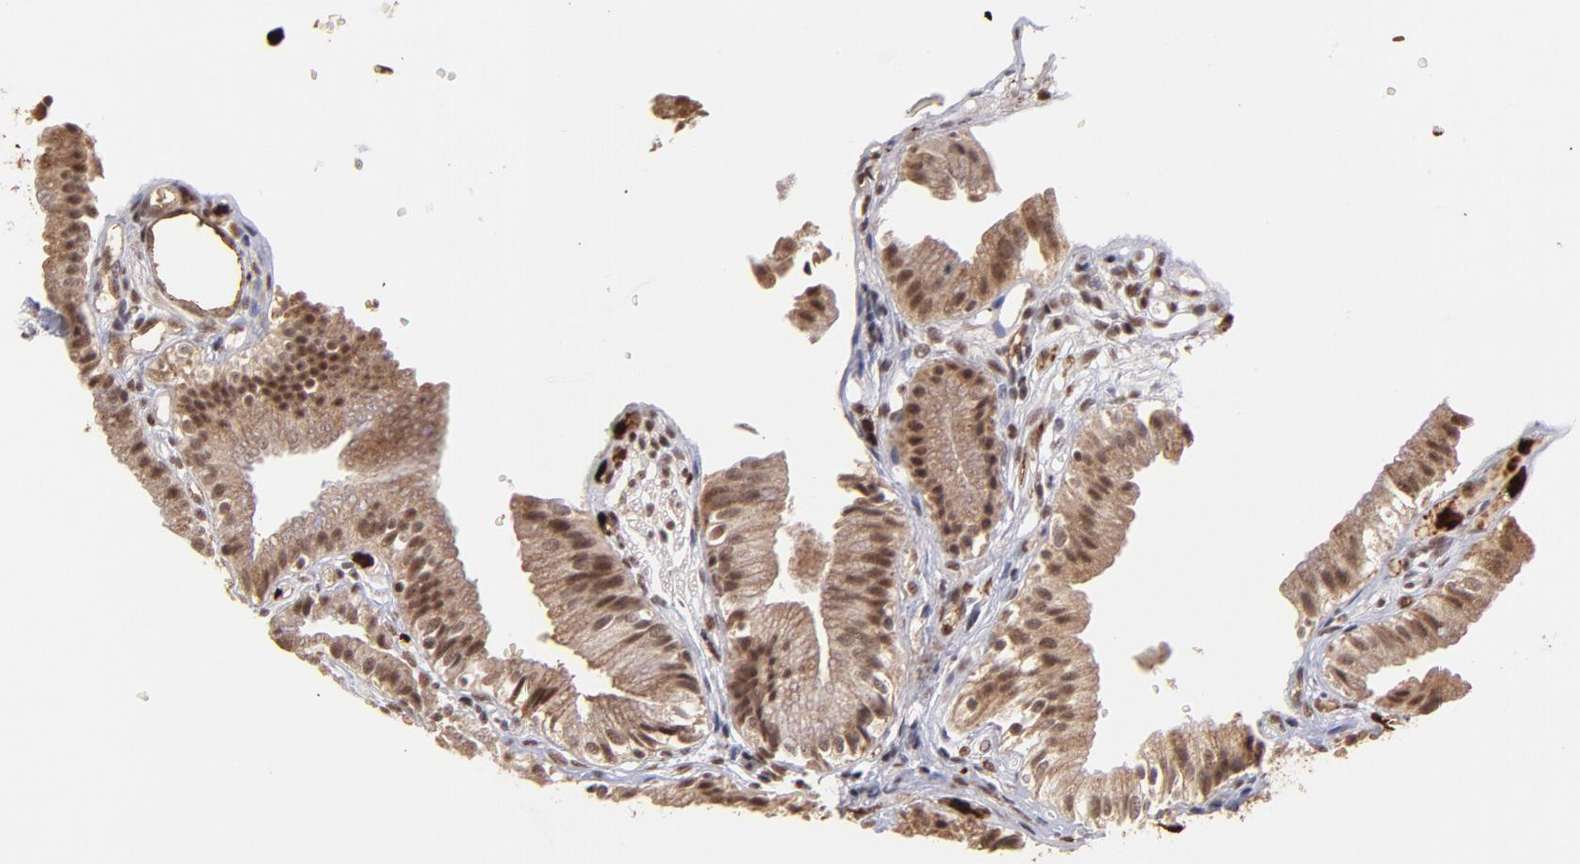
{"staining": {"intensity": "moderate", "quantity": ">75%", "location": "cytoplasmic/membranous,nuclear"}, "tissue": "gallbladder", "cell_type": "Glandular cells", "image_type": "normal", "snomed": [{"axis": "morphology", "description": "Normal tissue, NOS"}, {"axis": "topography", "description": "Gallbladder"}], "caption": "Protein expression analysis of benign human gallbladder reveals moderate cytoplasmic/membranous,nuclear expression in approximately >75% of glandular cells.", "gene": "ZFX", "patient": {"sex": "male", "age": 65}}